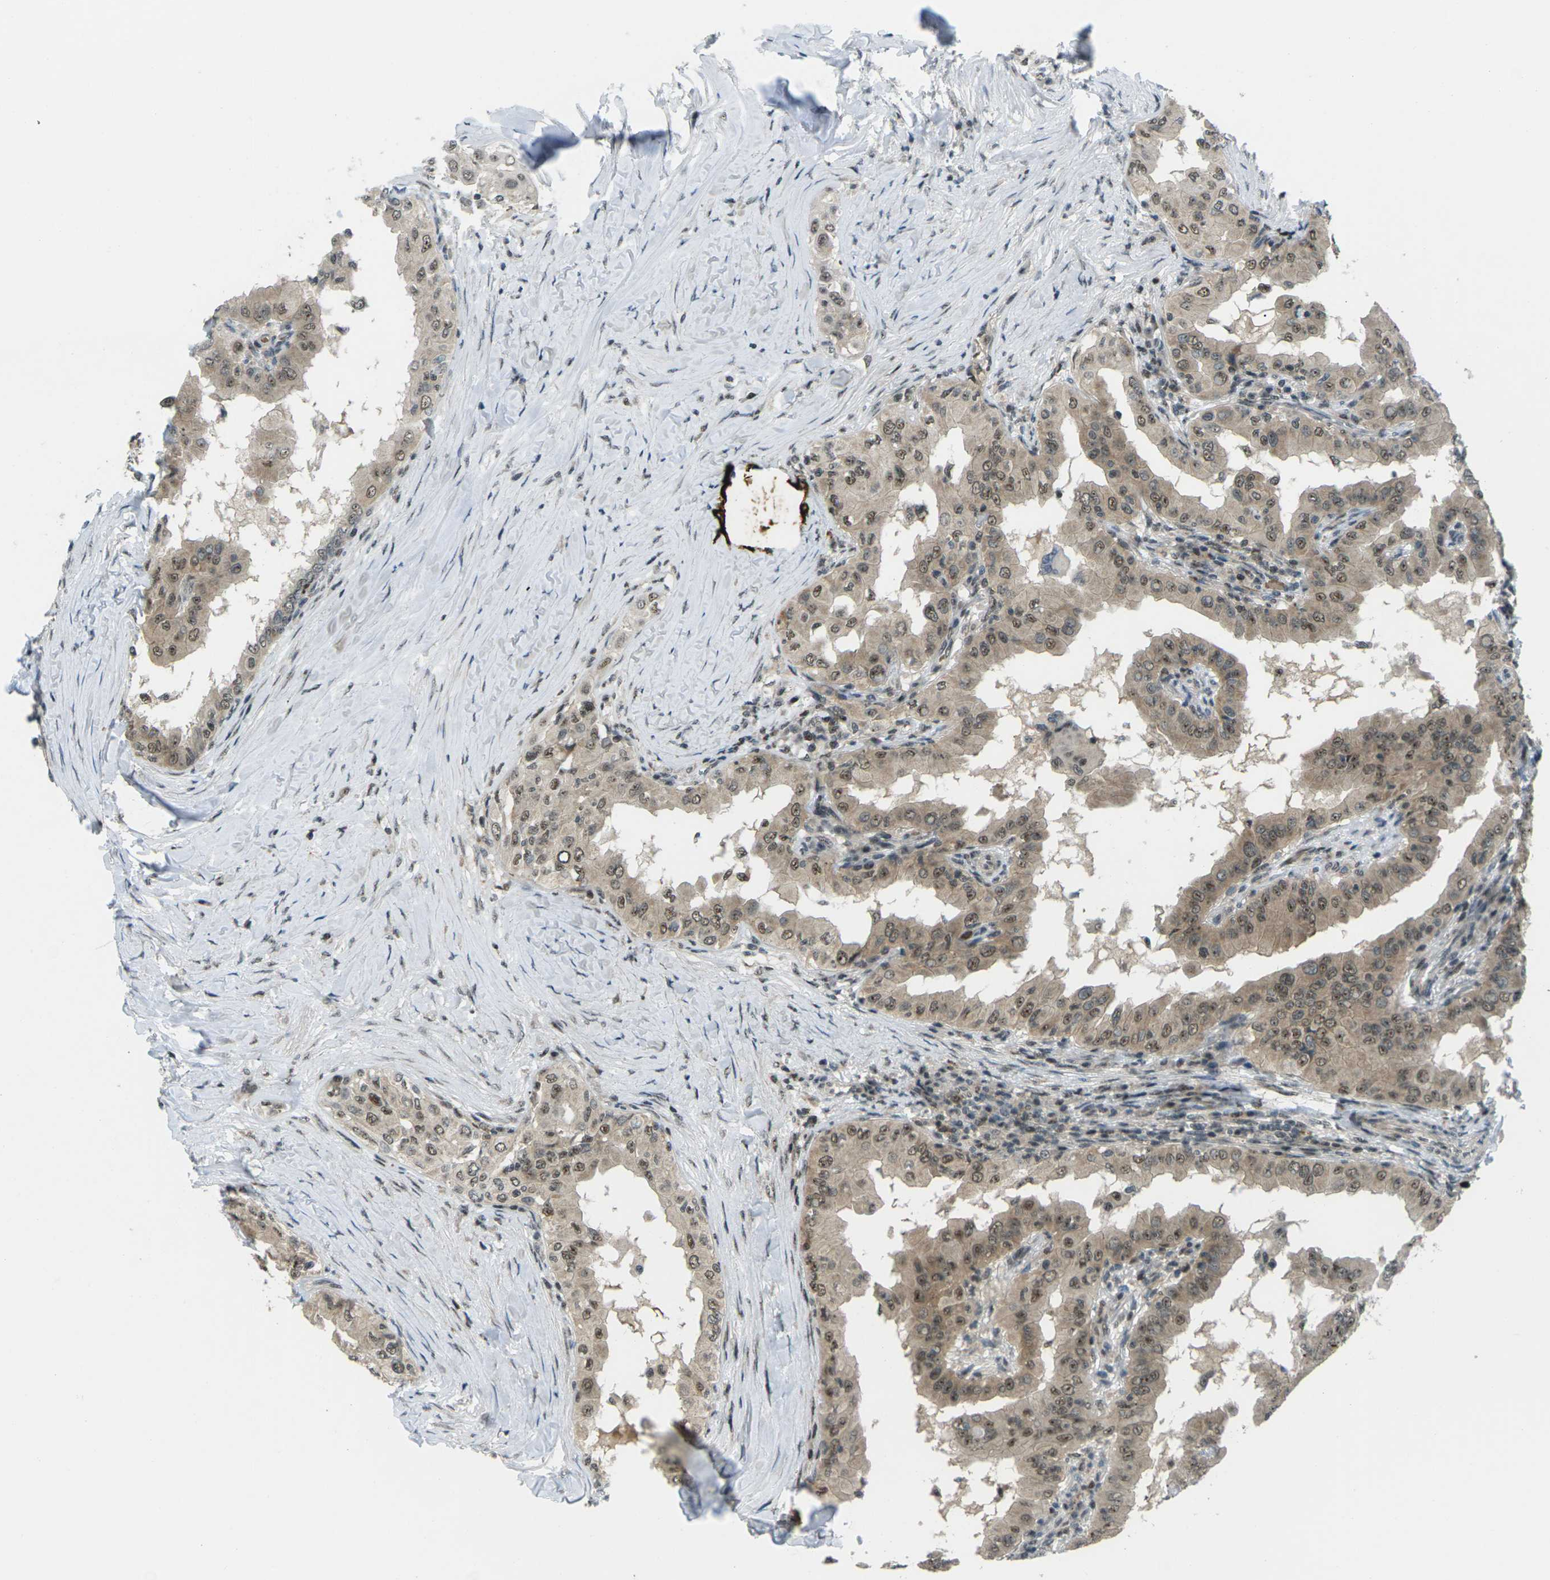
{"staining": {"intensity": "moderate", "quantity": ">75%", "location": "cytoplasmic/membranous,nuclear"}, "tissue": "thyroid cancer", "cell_type": "Tumor cells", "image_type": "cancer", "snomed": [{"axis": "morphology", "description": "Papillary adenocarcinoma, NOS"}, {"axis": "topography", "description": "Thyroid gland"}], "caption": "Thyroid papillary adenocarcinoma tissue exhibits moderate cytoplasmic/membranous and nuclear positivity in approximately >75% of tumor cells, visualized by immunohistochemistry.", "gene": "UBE2S", "patient": {"sex": "male", "age": 33}}